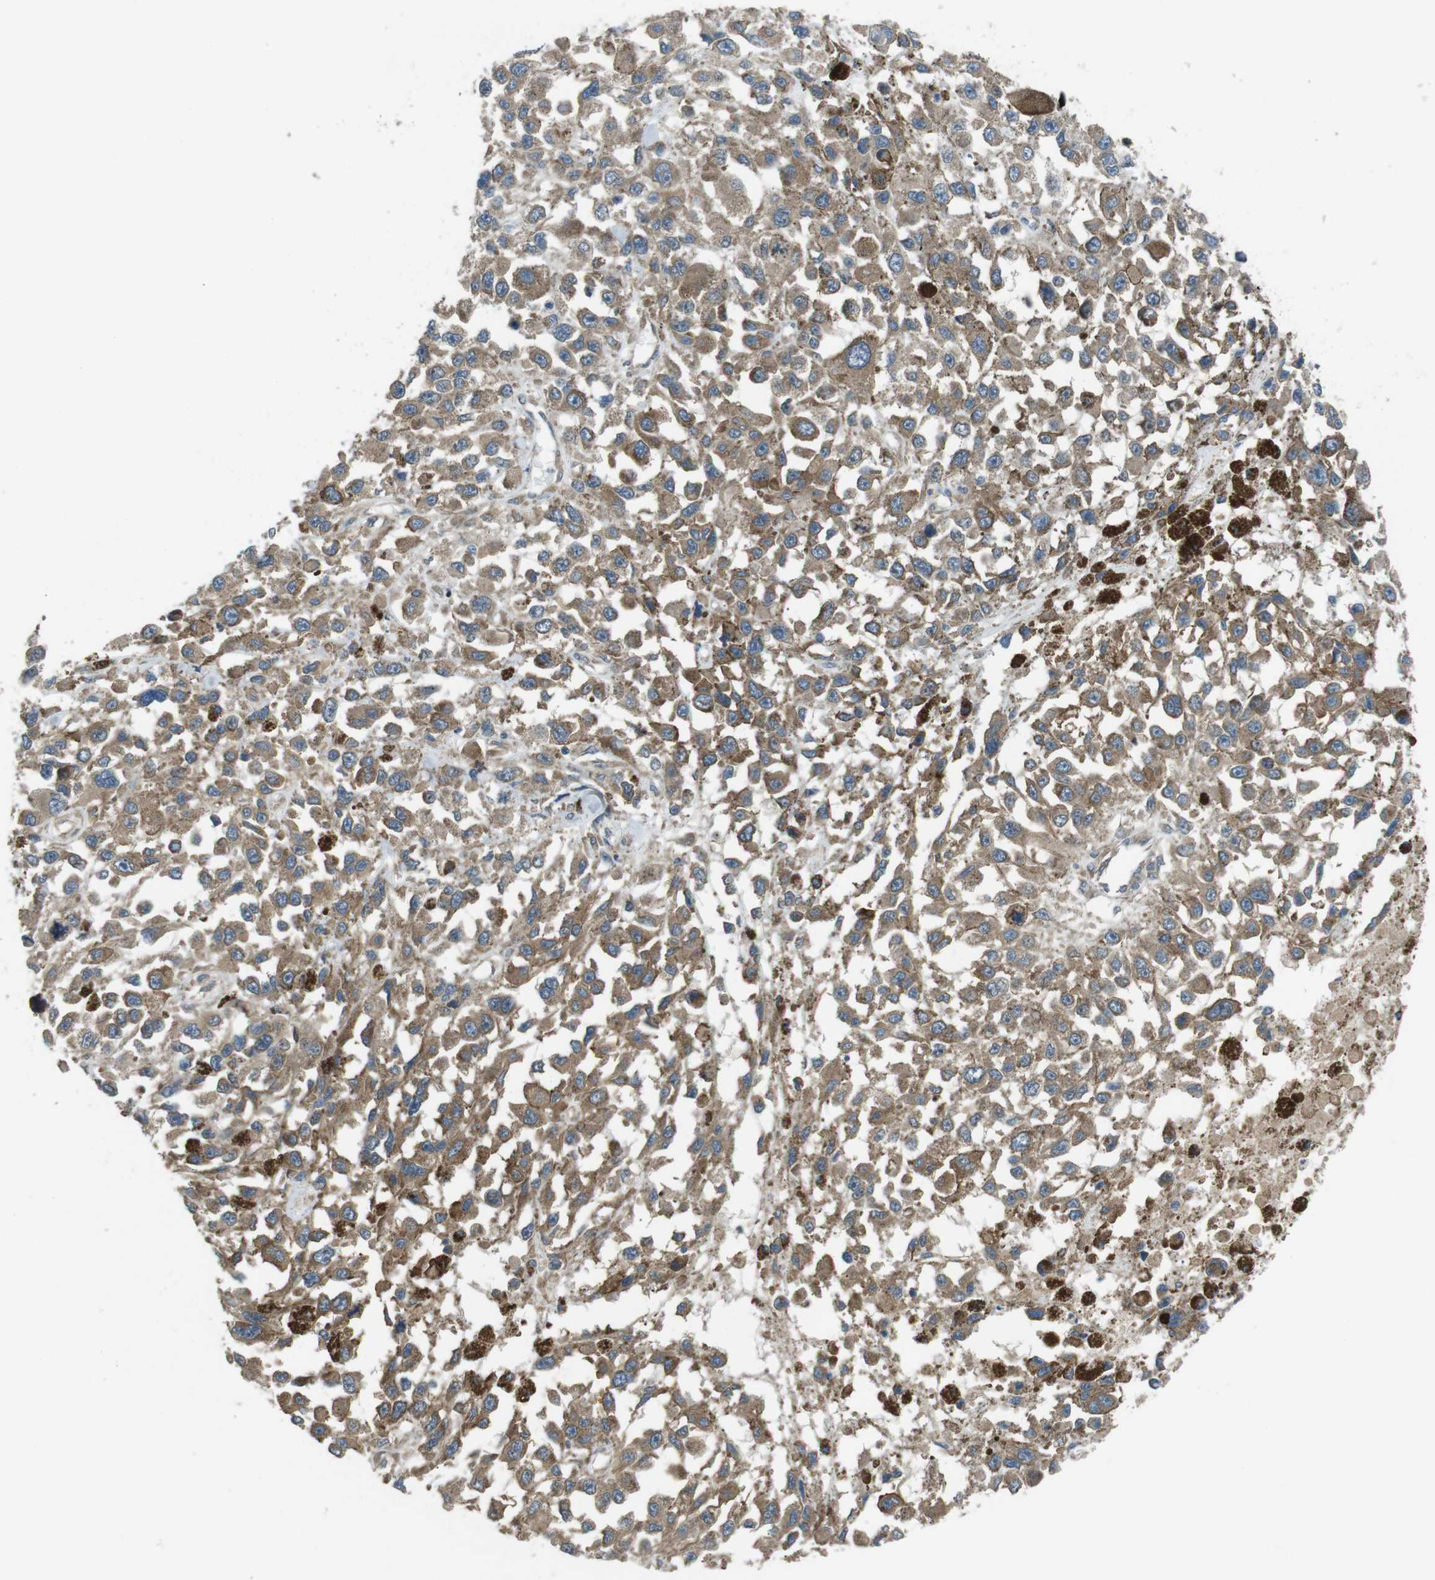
{"staining": {"intensity": "moderate", "quantity": "25%-75%", "location": "cytoplasmic/membranous"}, "tissue": "melanoma", "cell_type": "Tumor cells", "image_type": "cancer", "snomed": [{"axis": "morphology", "description": "Malignant melanoma, Metastatic site"}, {"axis": "topography", "description": "Lymph node"}], "caption": "Protein staining demonstrates moderate cytoplasmic/membranous positivity in approximately 25%-75% of tumor cells in malignant melanoma (metastatic site).", "gene": "FUT2", "patient": {"sex": "male", "age": 59}}